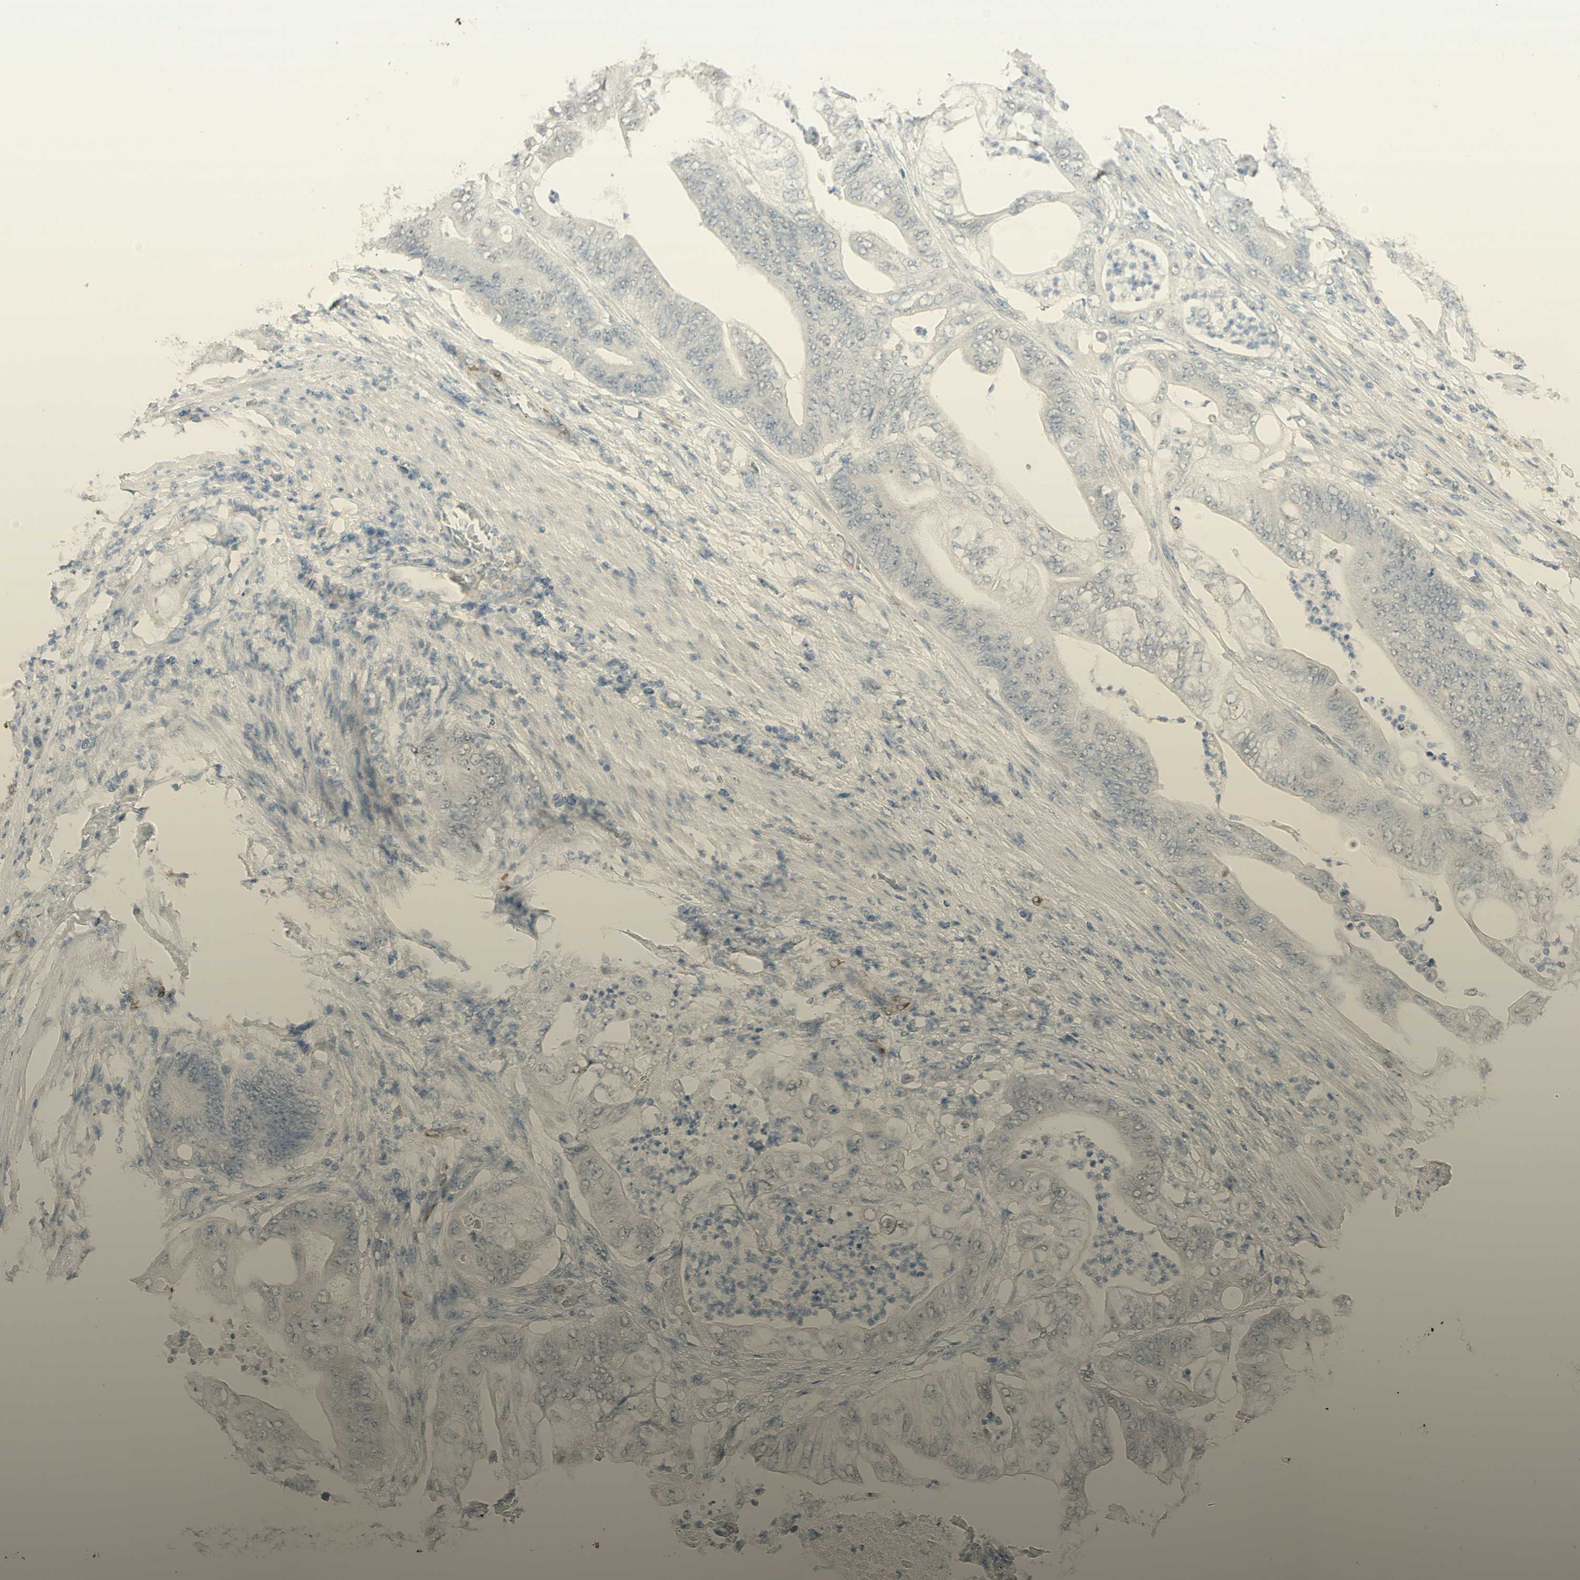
{"staining": {"intensity": "negative", "quantity": "none", "location": "none"}, "tissue": "stomach cancer", "cell_type": "Tumor cells", "image_type": "cancer", "snomed": [{"axis": "morphology", "description": "Adenocarcinoma, NOS"}, {"axis": "topography", "description": "Stomach"}], "caption": "High power microscopy histopathology image of an IHC histopathology image of stomach adenocarcinoma, revealing no significant positivity in tumor cells.", "gene": "MUC3A", "patient": {"sex": "female", "age": 73}}